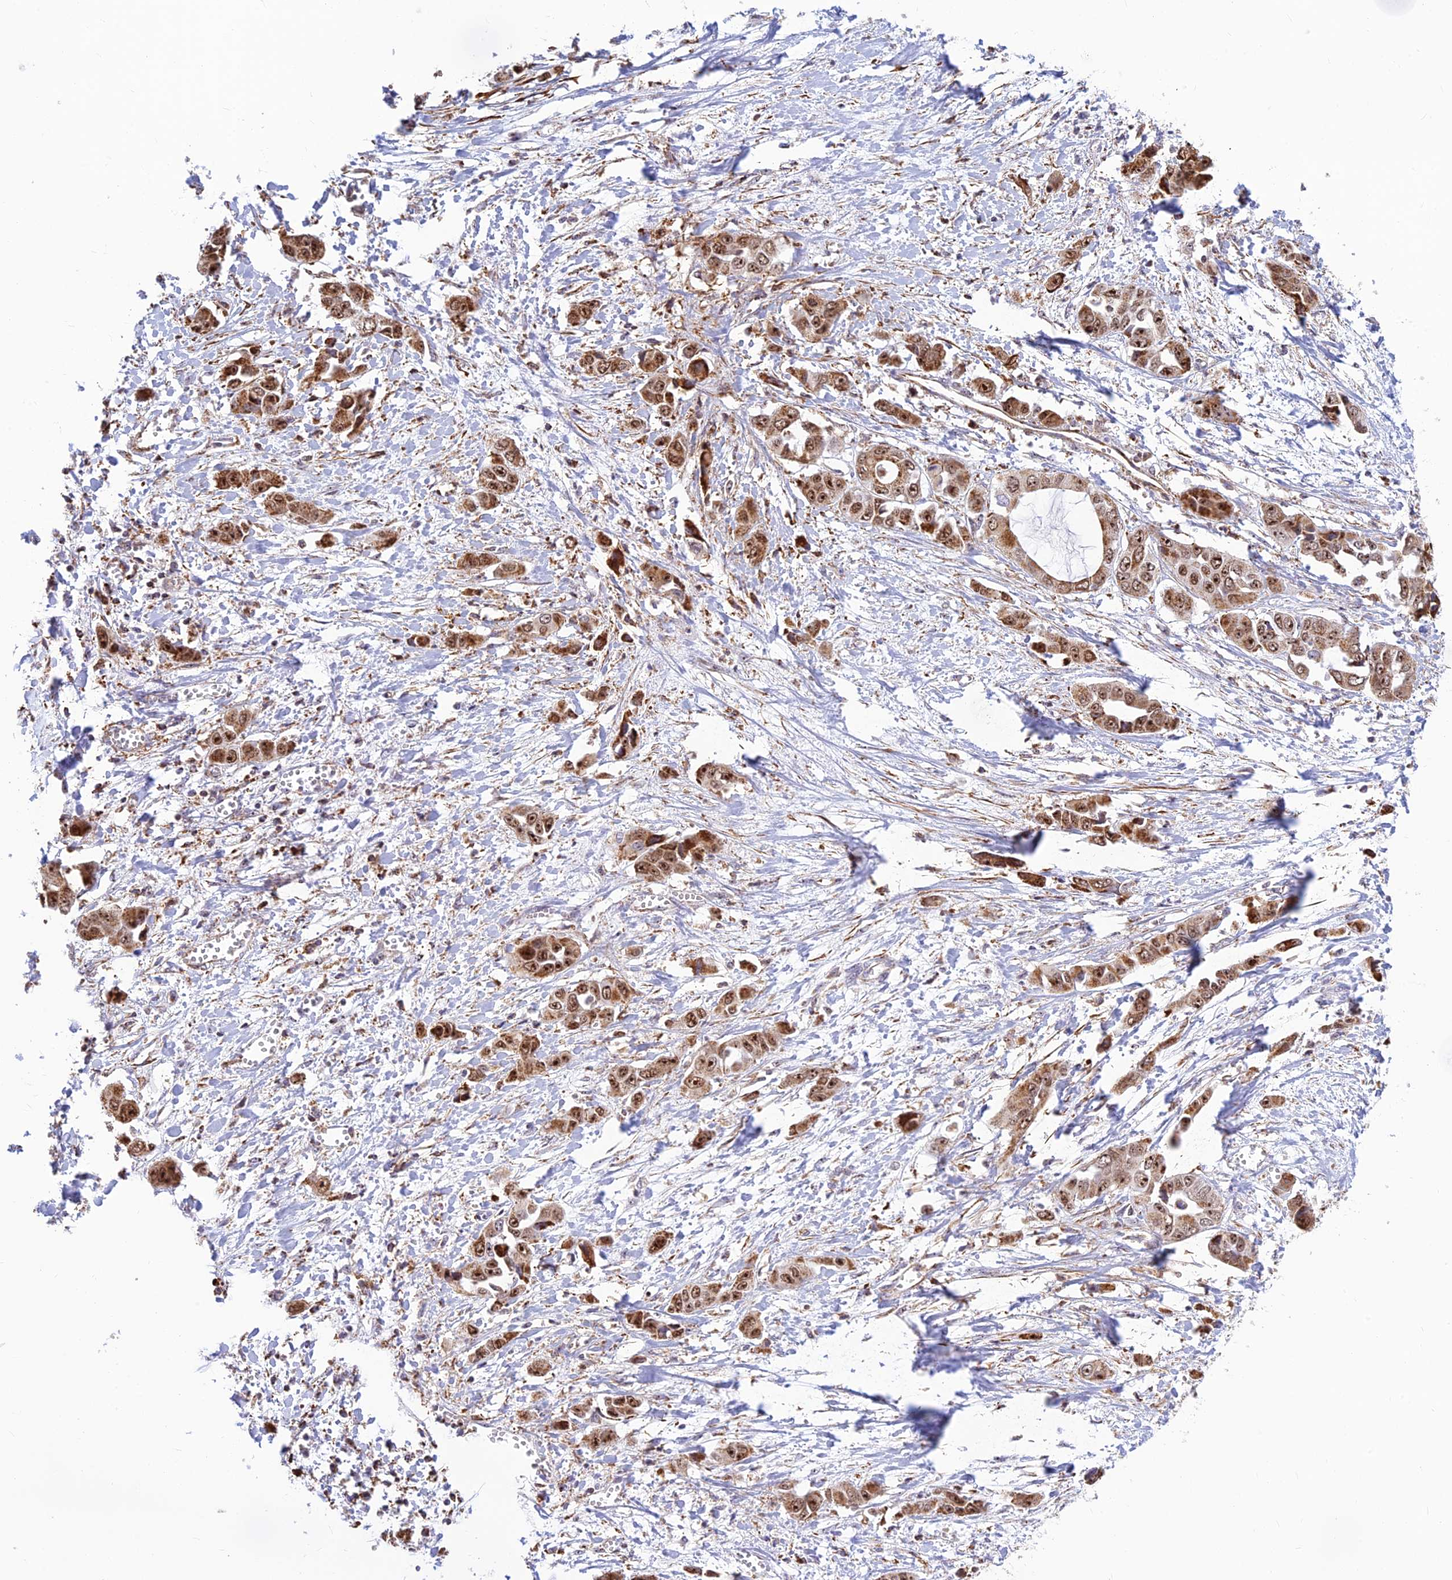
{"staining": {"intensity": "strong", "quantity": ">75%", "location": "cytoplasmic/membranous,nuclear"}, "tissue": "liver cancer", "cell_type": "Tumor cells", "image_type": "cancer", "snomed": [{"axis": "morphology", "description": "Cholangiocarcinoma"}, {"axis": "topography", "description": "Liver"}], "caption": "Human liver cancer stained for a protein (brown) demonstrates strong cytoplasmic/membranous and nuclear positive staining in about >75% of tumor cells.", "gene": "POLR1G", "patient": {"sex": "female", "age": 52}}